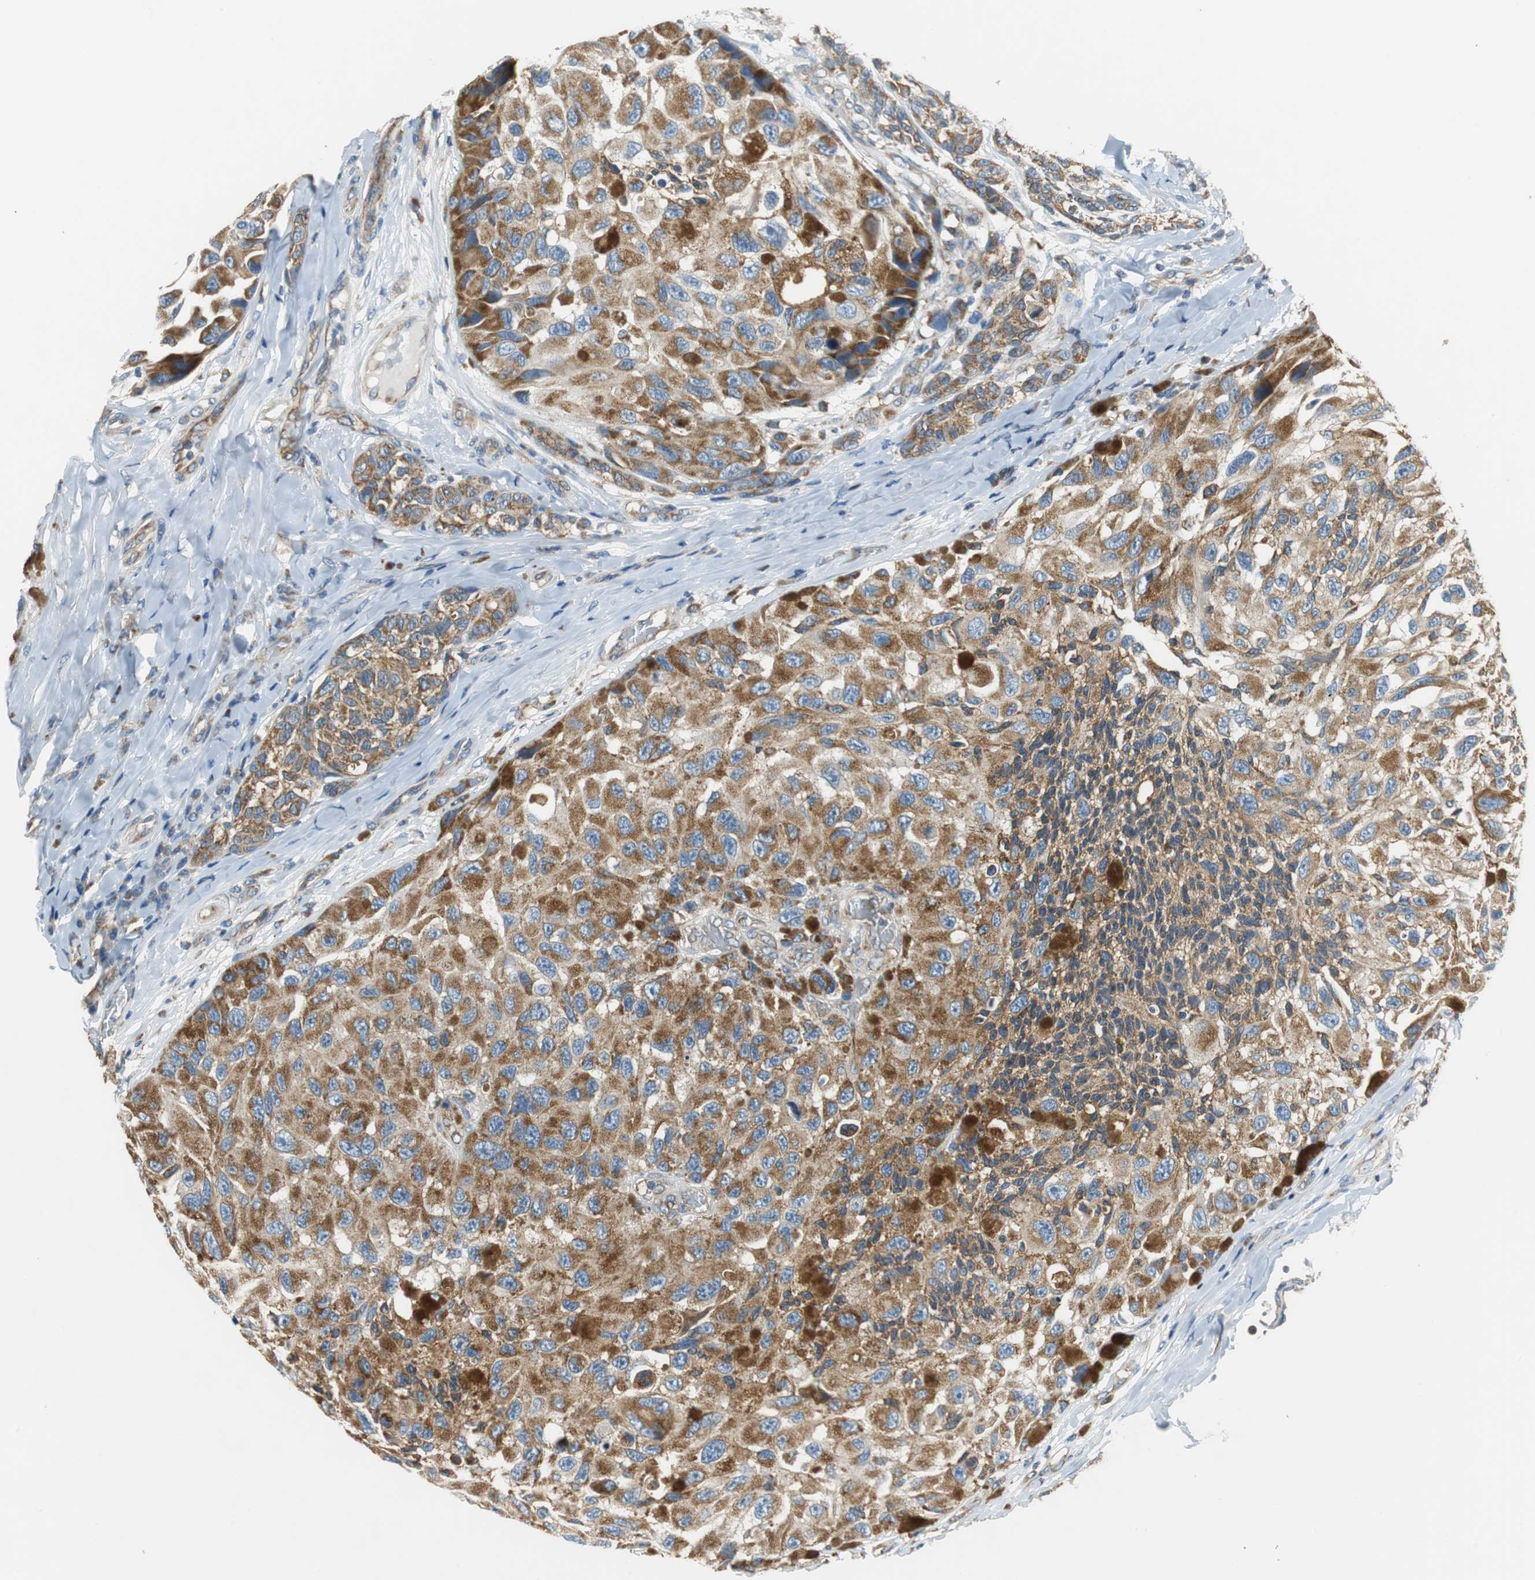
{"staining": {"intensity": "strong", "quantity": ">75%", "location": "cytoplasmic/membranous"}, "tissue": "melanoma", "cell_type": "Tumor cells", "image_type": "cancer", "snomed": [{"axis": "morphology", "description": "Malignant melanoma, NOS"}, {"axis": "topography", "description": "Skin"}], "caption": "Immunohistochemistry (IHC) histopathology image of neoplastic tissue: human melanoma stained using immunohistochemistry (IHC) demonstrates high levels of strong protein expression localized specifically in the cytoplasmic/membranous of tumor cells, appearing as a cytoplasmic/membranous brown color.", "gene": "GSTK1", "patient": {"sex": "female", "age": 73}}